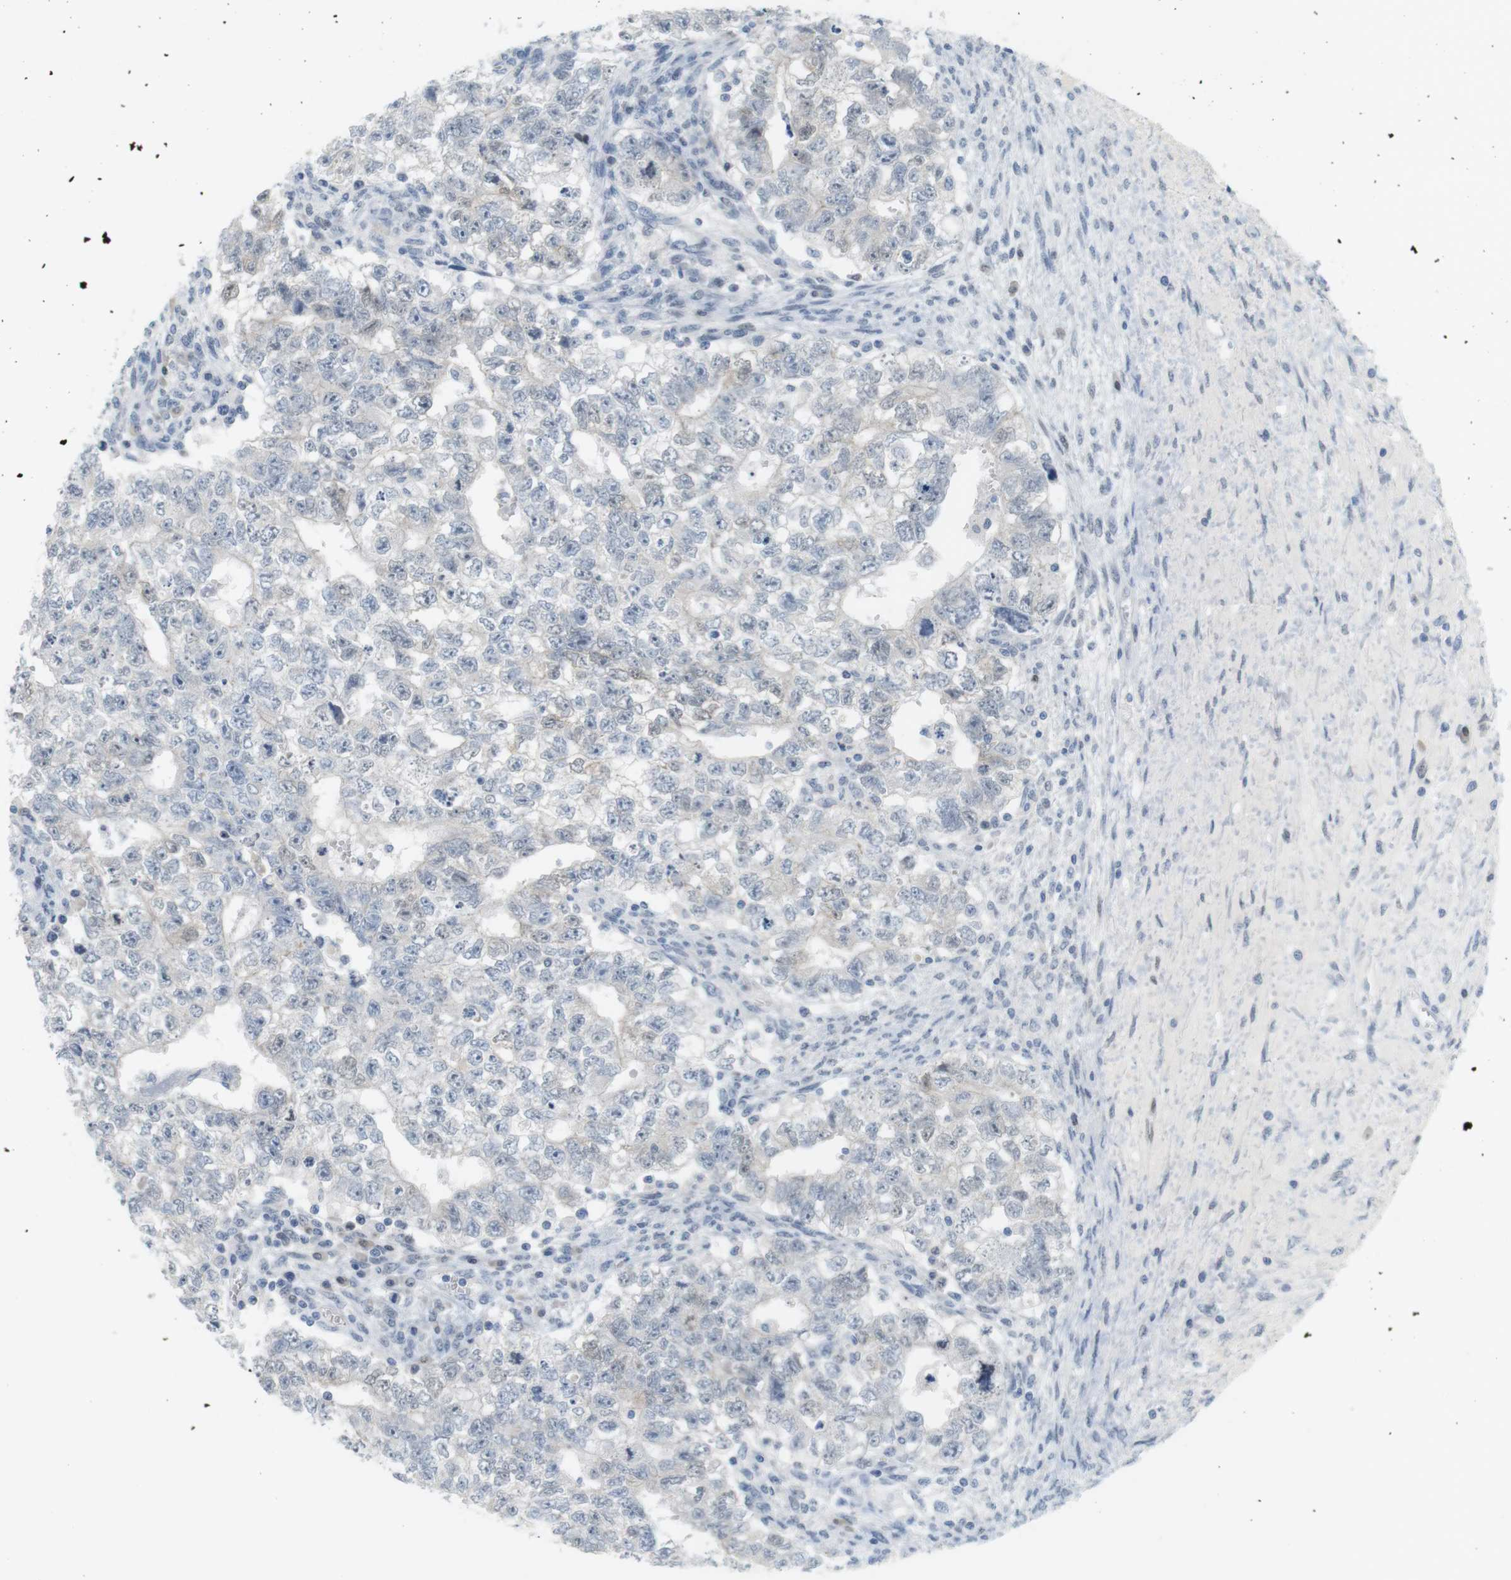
{"staining": {"intensity": "weak", "quantity": "<25%", "location": "nuclear"}, "tissue": "testis cancer", "cell_type": "Tumor cells", "image_type": "cancer", "snomed": [{"axis": "morphology", "description": "Seminoma, NOS"}, {"axis": "morphology", "description": "Carcinoma, Embryonal, NOS"}, {"axis": "topography", "description": "Testis"}], "caption": "Immunohistochemical staining of human testis cancer shows no significant expression in tumor cells.", "gene": "CREB3L2", "patient": {"sex": "male", "age": 38}}